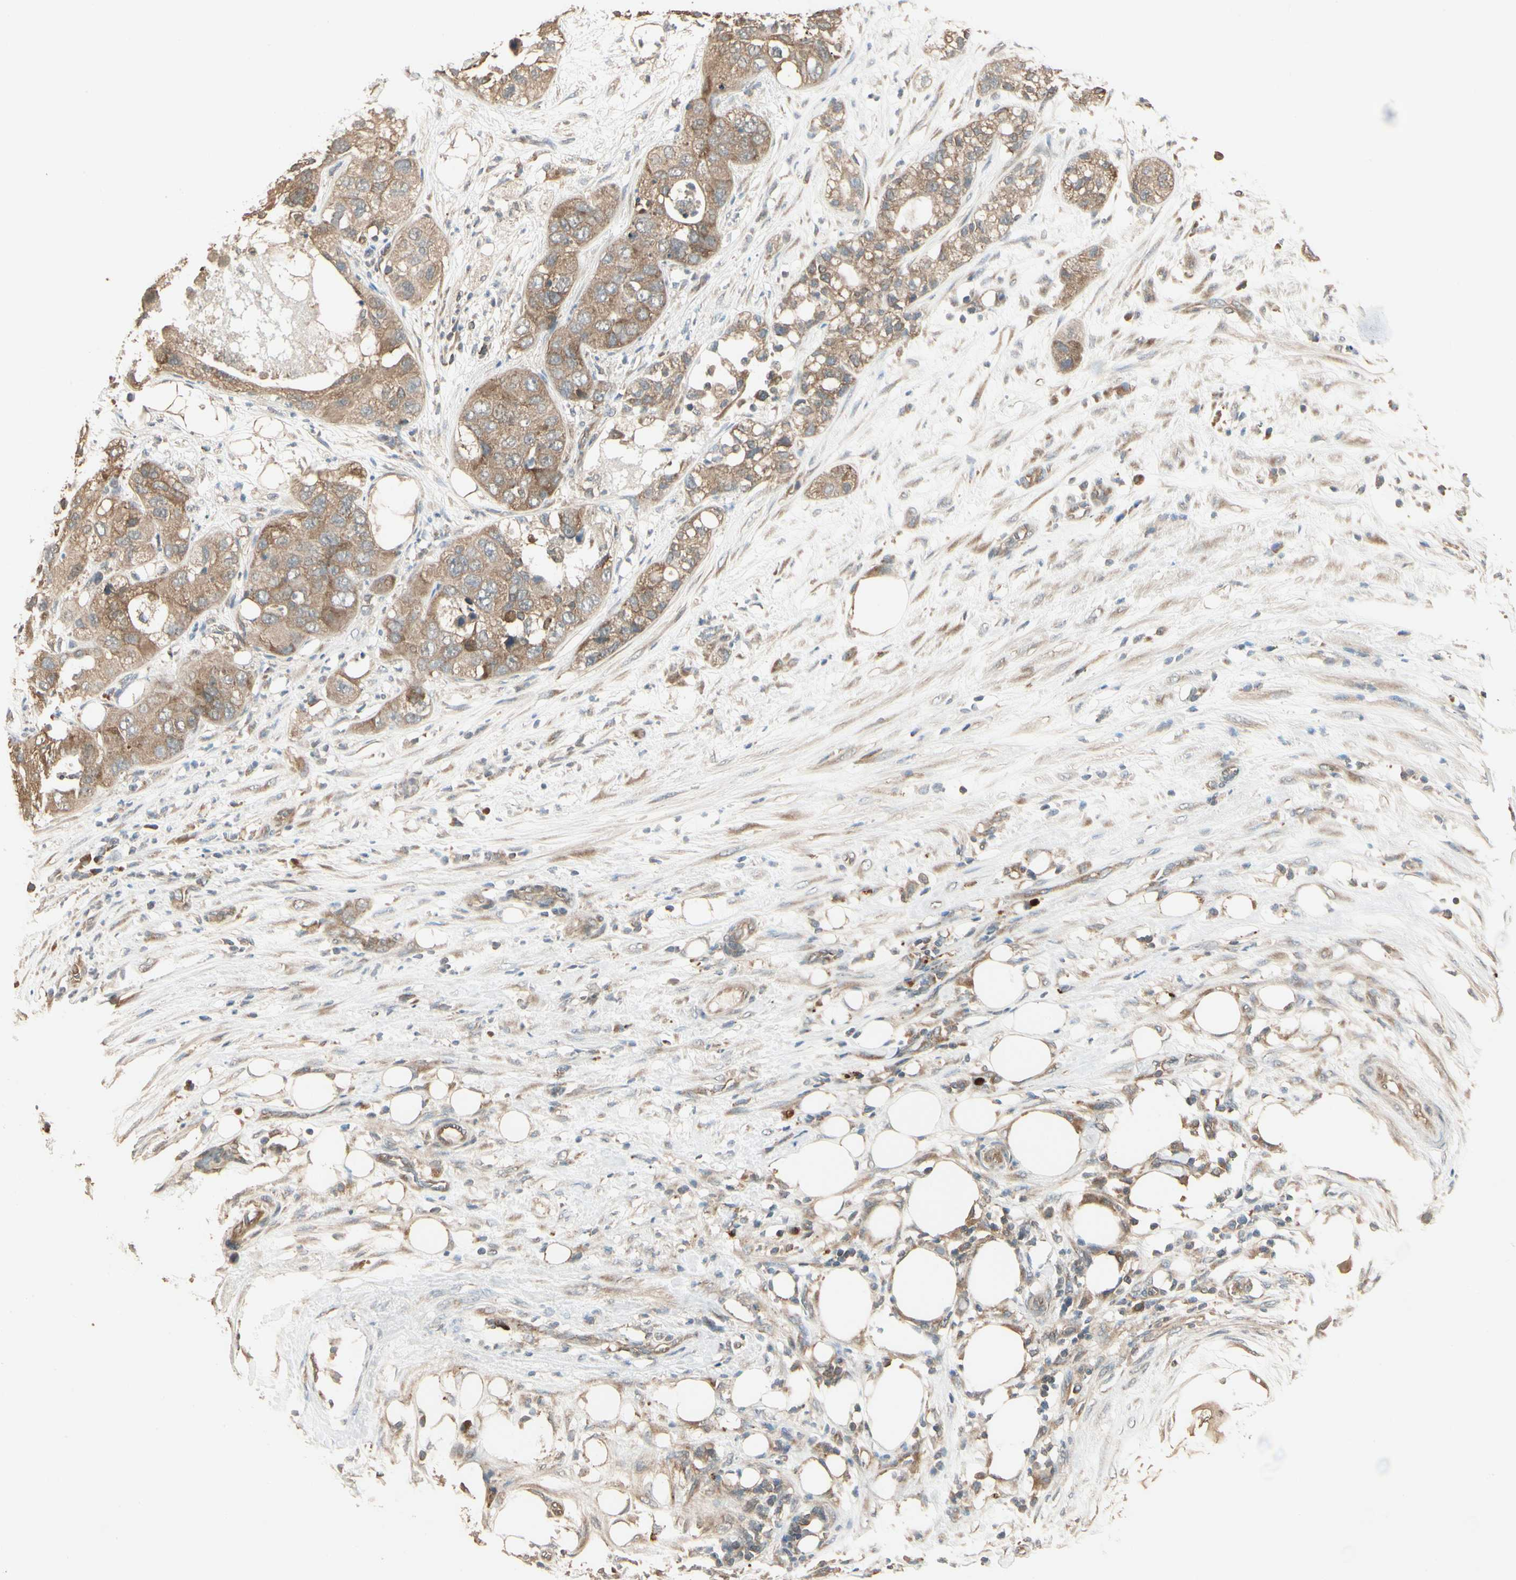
{"staining": {"intensity": "moderate", "quantity": ">75%", "location": "cytoplasmic/membranous"}, "tissue": "pancreatic cancer", "cell_type": "Tumor cells", "image_type": "cancer", "snomed": [{"axis": "morphology", "description": "Adenocarcinoma, NOS"}, {"axis": "topography", "description": "Pancreas"}], "caption": "Approximately >75% of tumor cells in human pancreatic cancer (adenocarcinoma) display moderate cytoplasmic/membranous protein staining as visualized by brown immunohistochemical staining.", "gene": "CCT7", "patient": {"sex": "female", "age": 78}}